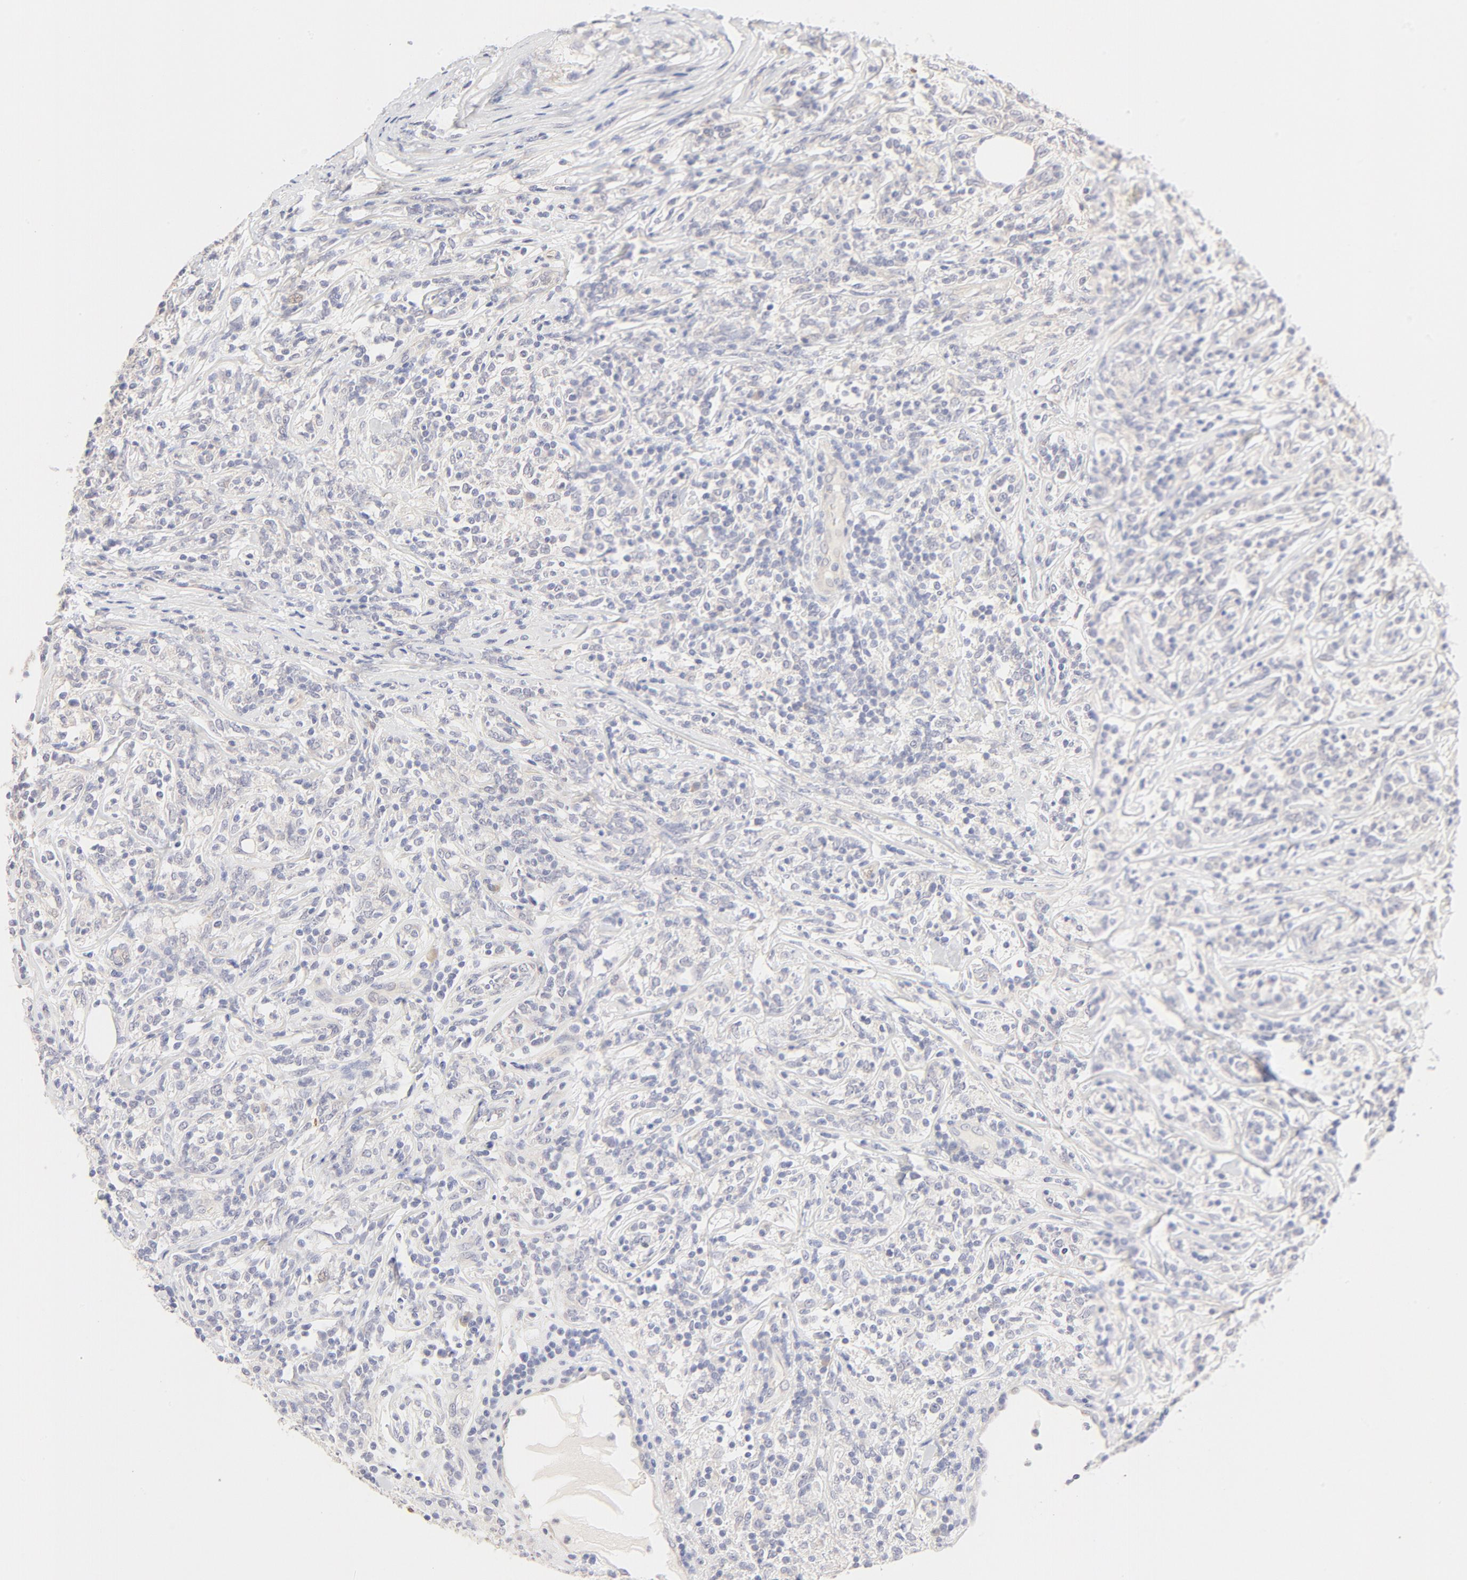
{"staining": {"intensity": "negative", "quantity": "none", "location": "none"}, "tissue": "lymphoma", "cell_type": "Tumor cells", "image_type": "cancer", "snomed": [{"axis": "morphology", "description": "Malignant lymphoma, non-Hodgkin's type, High grade"}, {"axis": "topography", "description": "Lymph node"}], "caption": "This is an immunohistochemistry (IHC) histopathology image of human high-grade malignant lymphoma, non-Hodgkin's type. There is no staining in tumor cells.", "gene": "NKX2-2", "patient": {"sex": "female", "age": 84}}